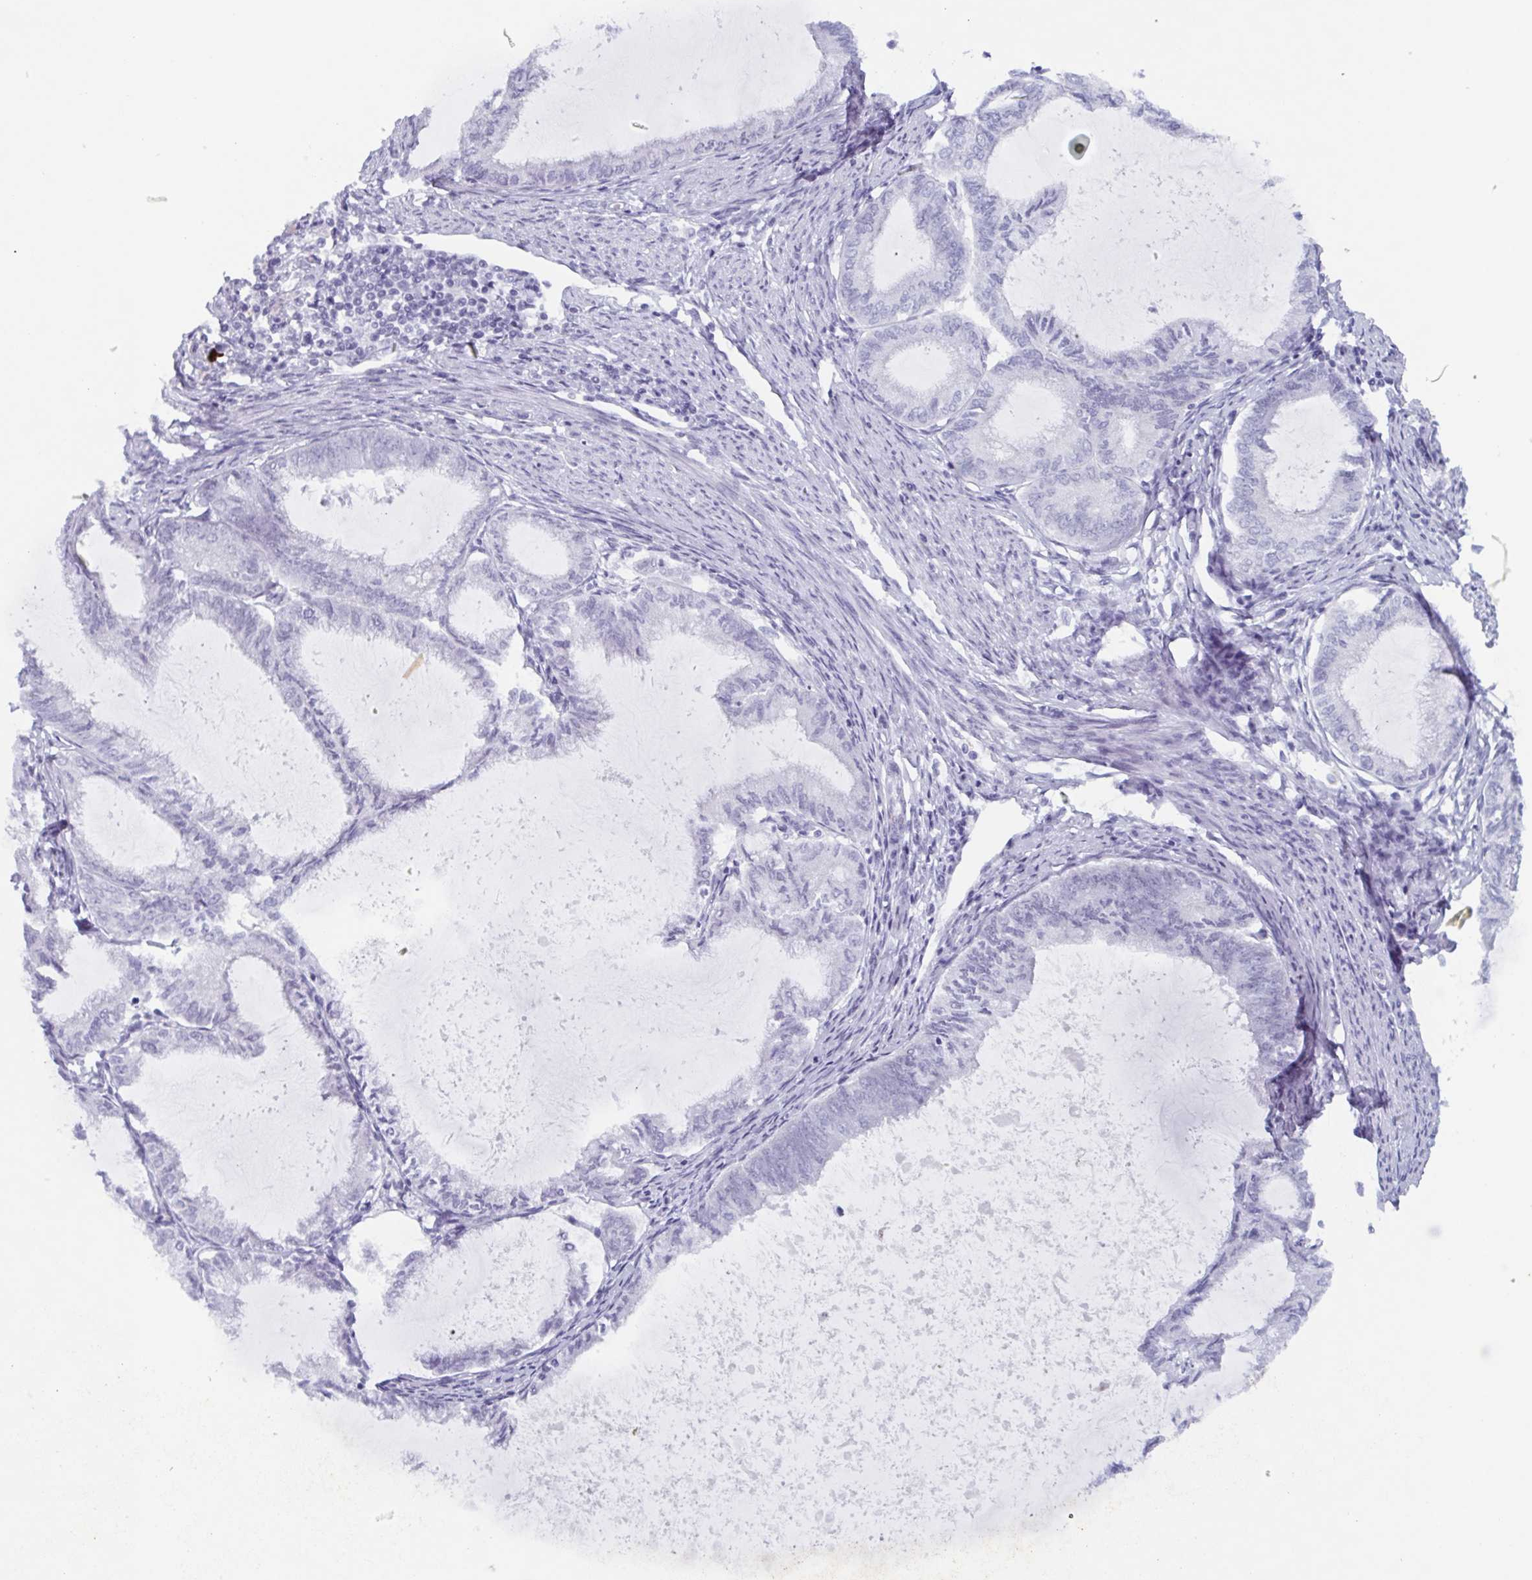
{"staining": {"intensity": "negative", "quantity": "none", "location": "none"}, "tissue": "endometrial cancer", "cell_type": "Tumor cells", "image_type": "cancer", "snomed": [{"axis": "morphology", "description": "Adenocarcinoma, NOS"}, {"axis": "topography", "description": "Endometrium"}], "caption": "The image displays no significant positivity in tumor cells of adenocarcinoma (endometrial).", "gene": "ZFP64", "patient": {"sex": "female", "age": 86}}